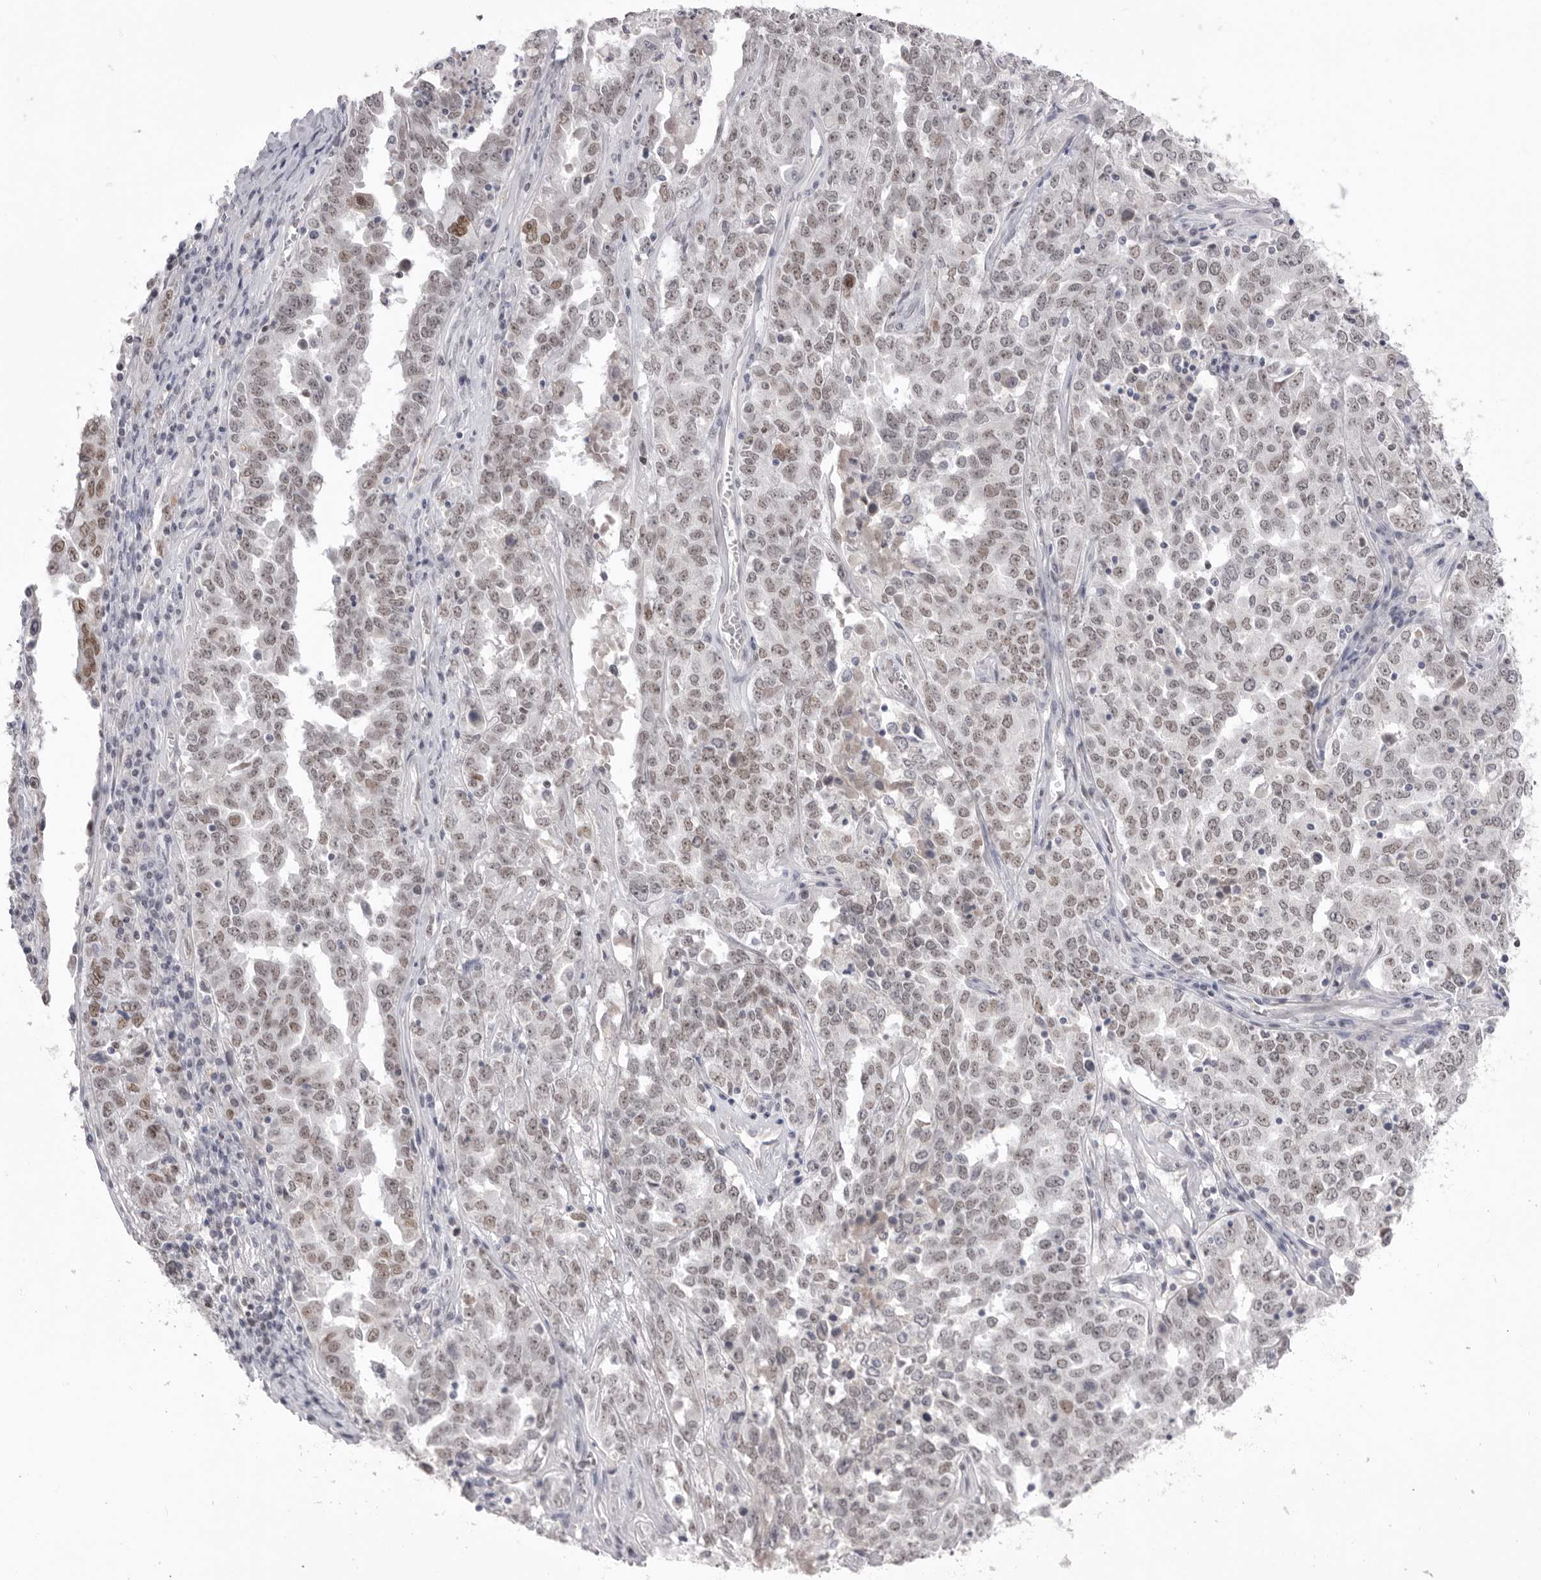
{"staining": {"intensity": "weak", "quantity": ">75%", "location": "nuclear"}, "tissue": "ovarian cancer", "cell_type": "Tumor cells", "image_type": "cancer", "snomed": [{"axis": "morphology", "description": "Carcinoma, endometroid"}, {"axis": "topography", "description": "Ovary"}], "caption": "Protein expression analysis of human ovarian cancer (endometroid carcinoma) reveals weak nuclear staining in approximately >75% of tumor cells. The staining is performed using DAB brown chromogen to label protein expression. The nuclei are counter-stained blue using hematoxylin.", "gene": "ZBTB7B", "patient": {"sex": "female", "age": 62}}